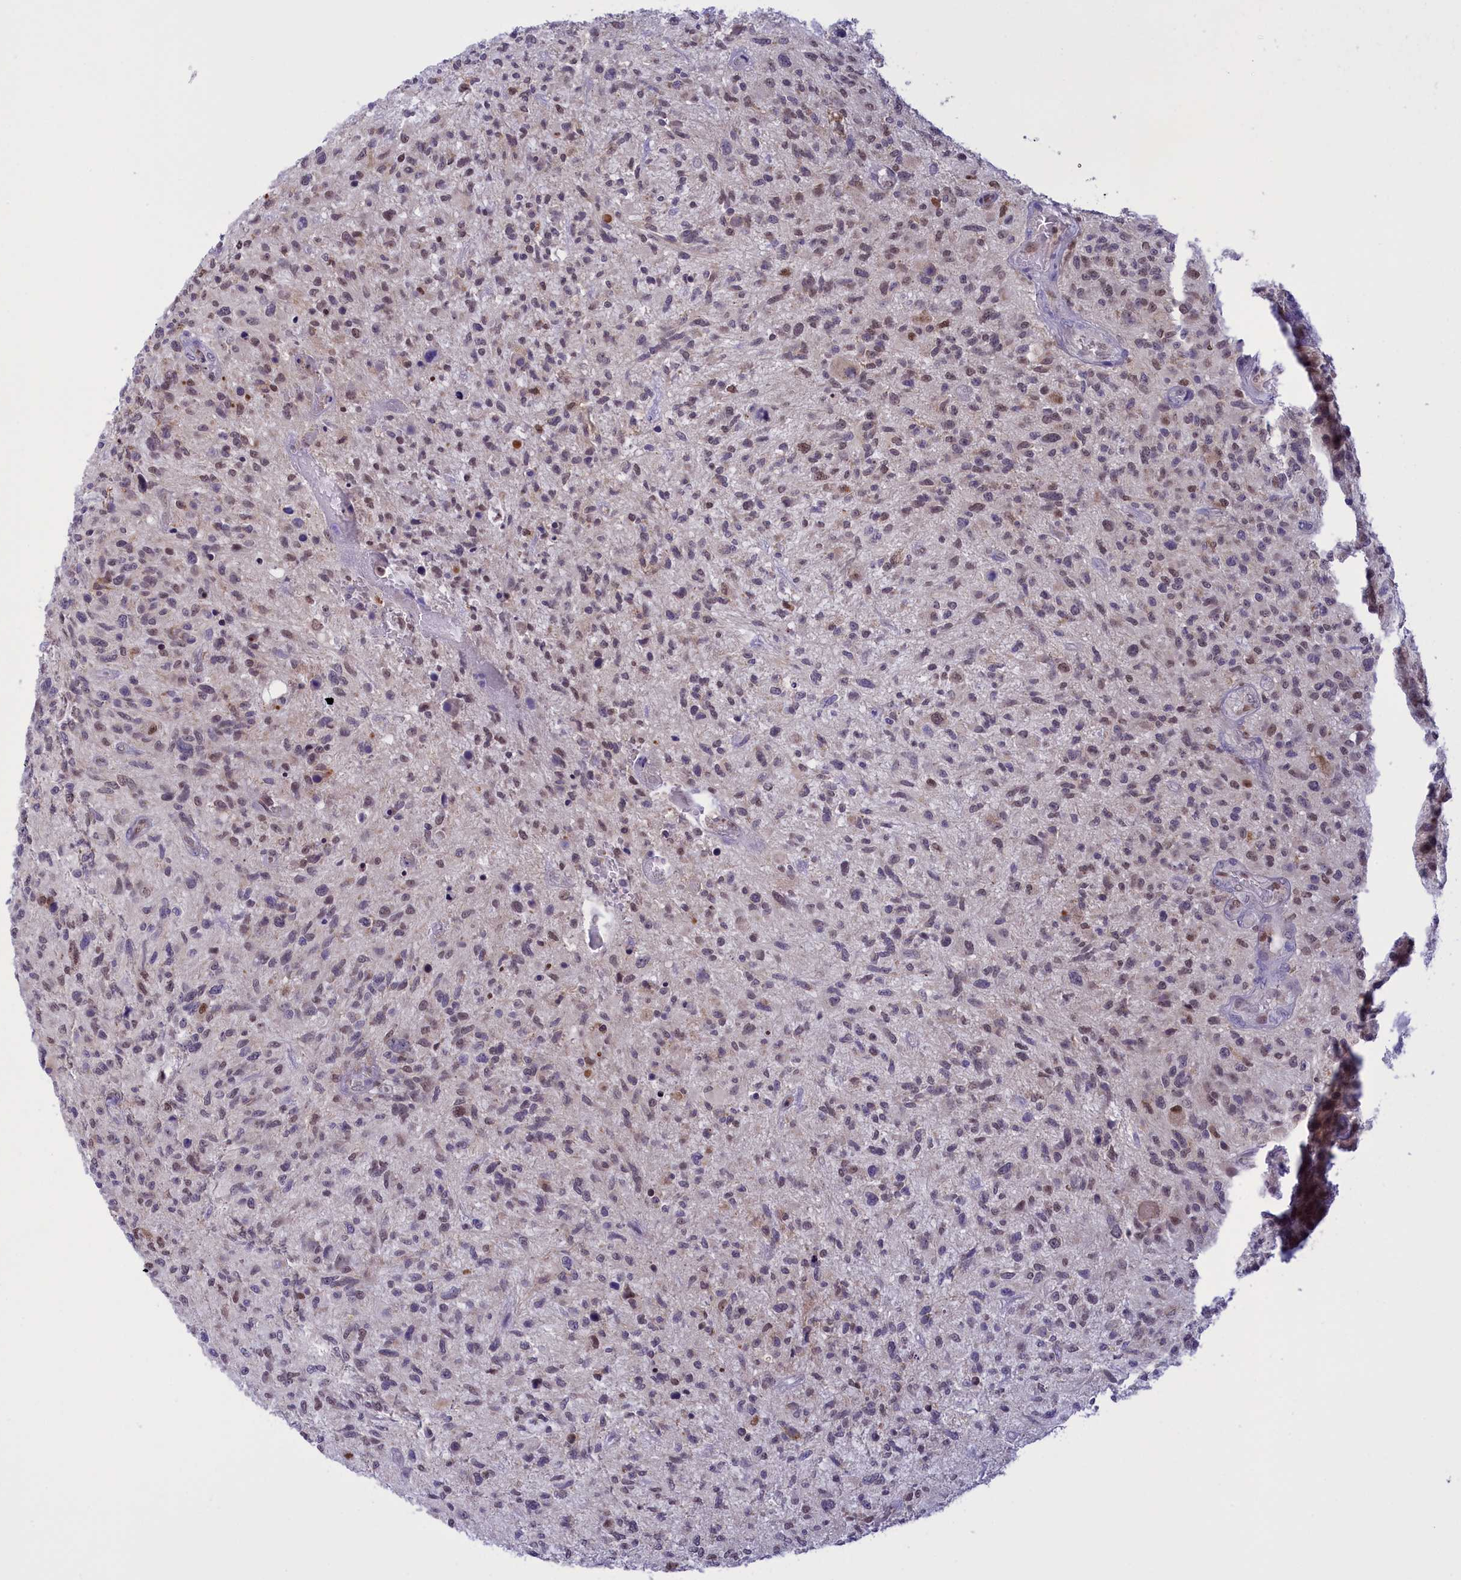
{"staining": {"intensity": "moderate", "quantity": "<25%", "location": "nuclear"}, "tissue": "glioma", "cell_type": "Tumor cells", "image_type": "cancer", "snomed": [{"axis": "morphology", "description": "Glioma, malignant, High grade"}, {"axis": "topography", "description": "Brain"}], "caption": "Human malignant high-grade glioma stained with a protein marker exhibits moderate staining in tumor cells.", "gene": "IZUMO2", "patient": {"sex": "male", "age": 47}}